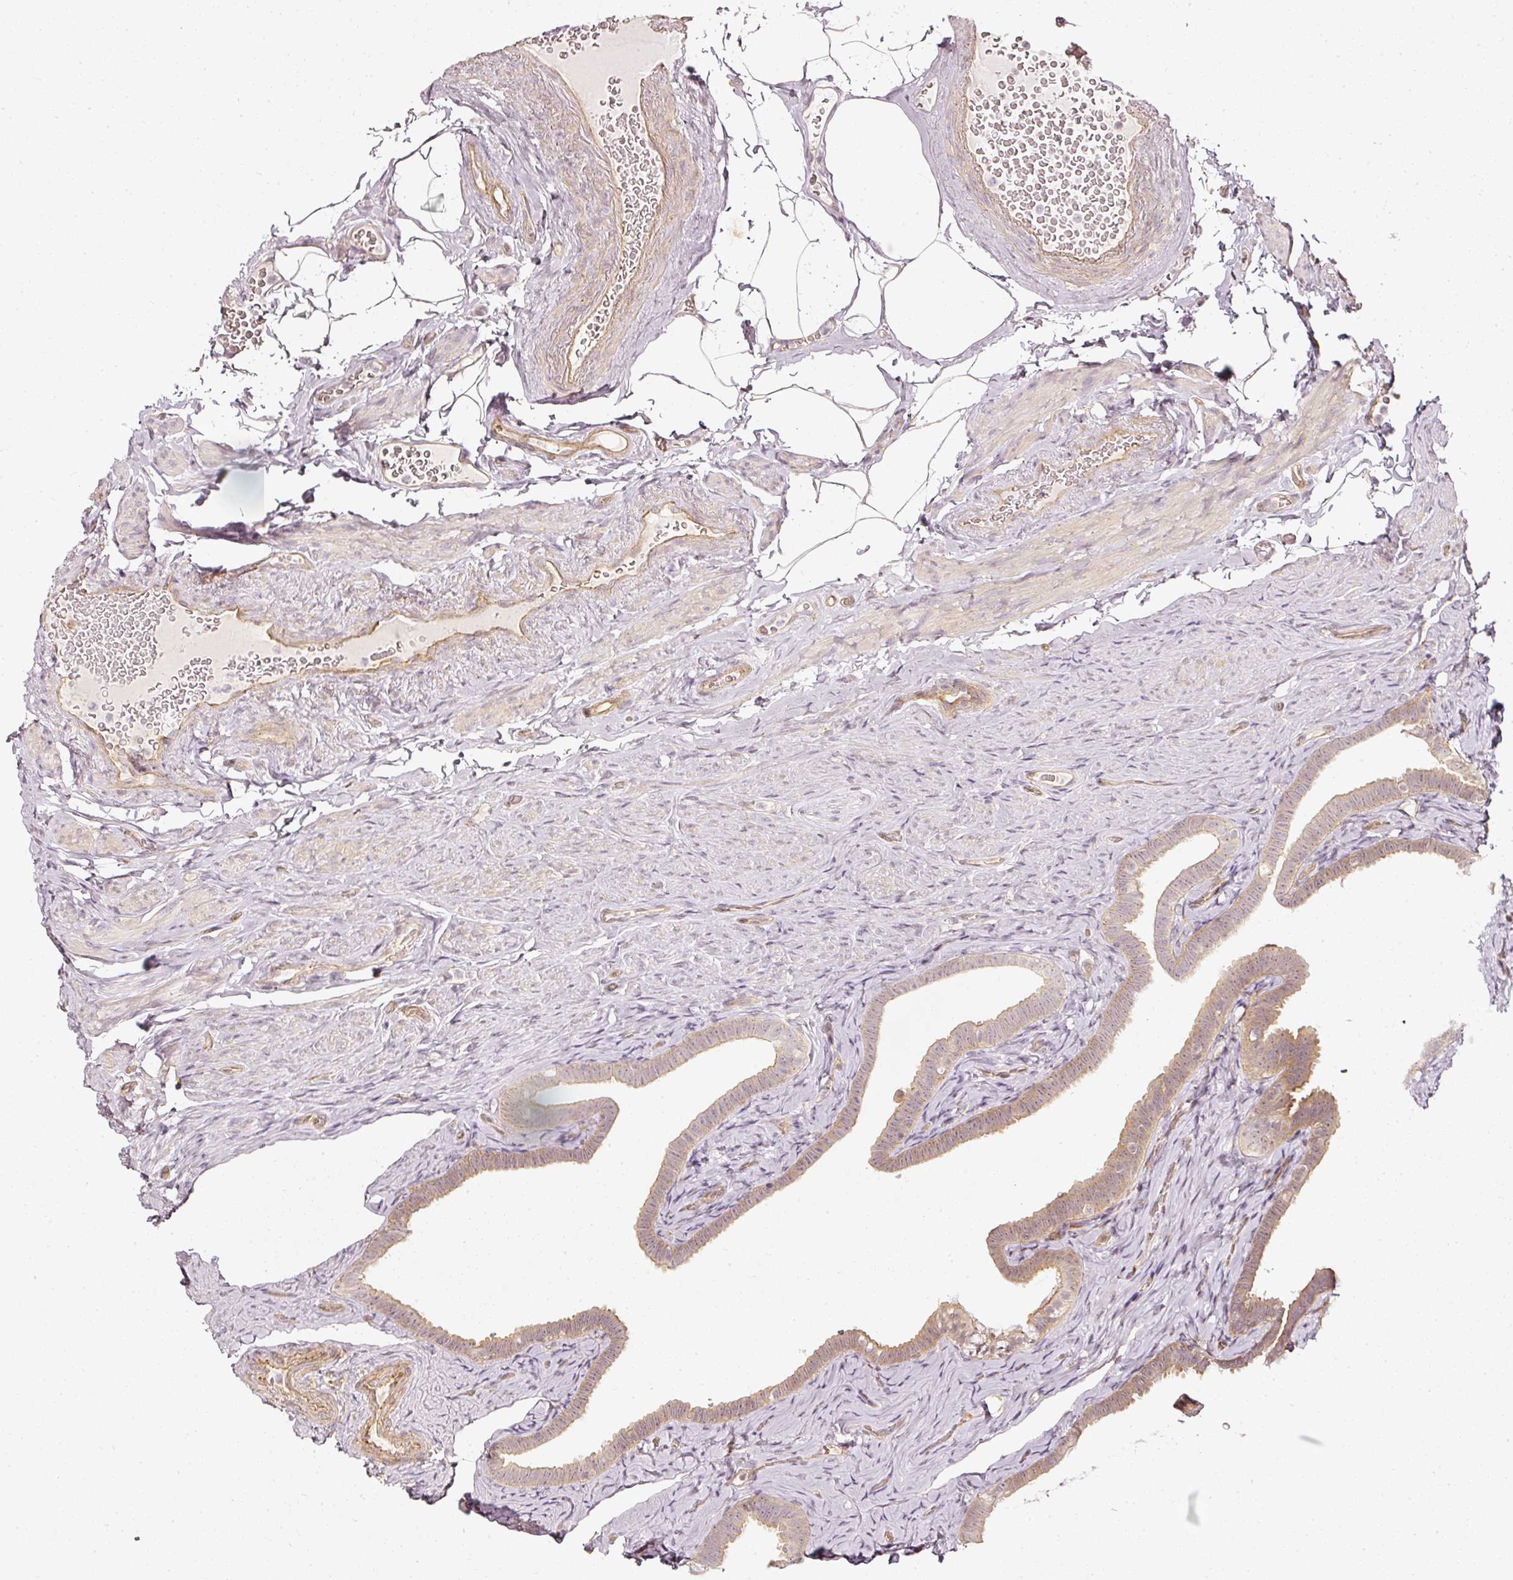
{"staining": {"intensity": "weak", "quantity": "25%-75%", "location": "cytoplasmic/membranous"}, "tissue": "fallopian tube", "cell_type": "Glandular cells", "image_type": "normal", "snomed": [{"axis": "morphology", "description": "Normal tissue, NOS"}, {"axis": "topography", "description": "Fallopian tube"}], "caption": "This is a micrograph of IHC staining of benign fallopian tube, which shows weak expression in the cytoplasmic/membranous of glandular cells.", "gene": "DRD2", "patient": {"sex": "female", "age": 69}}